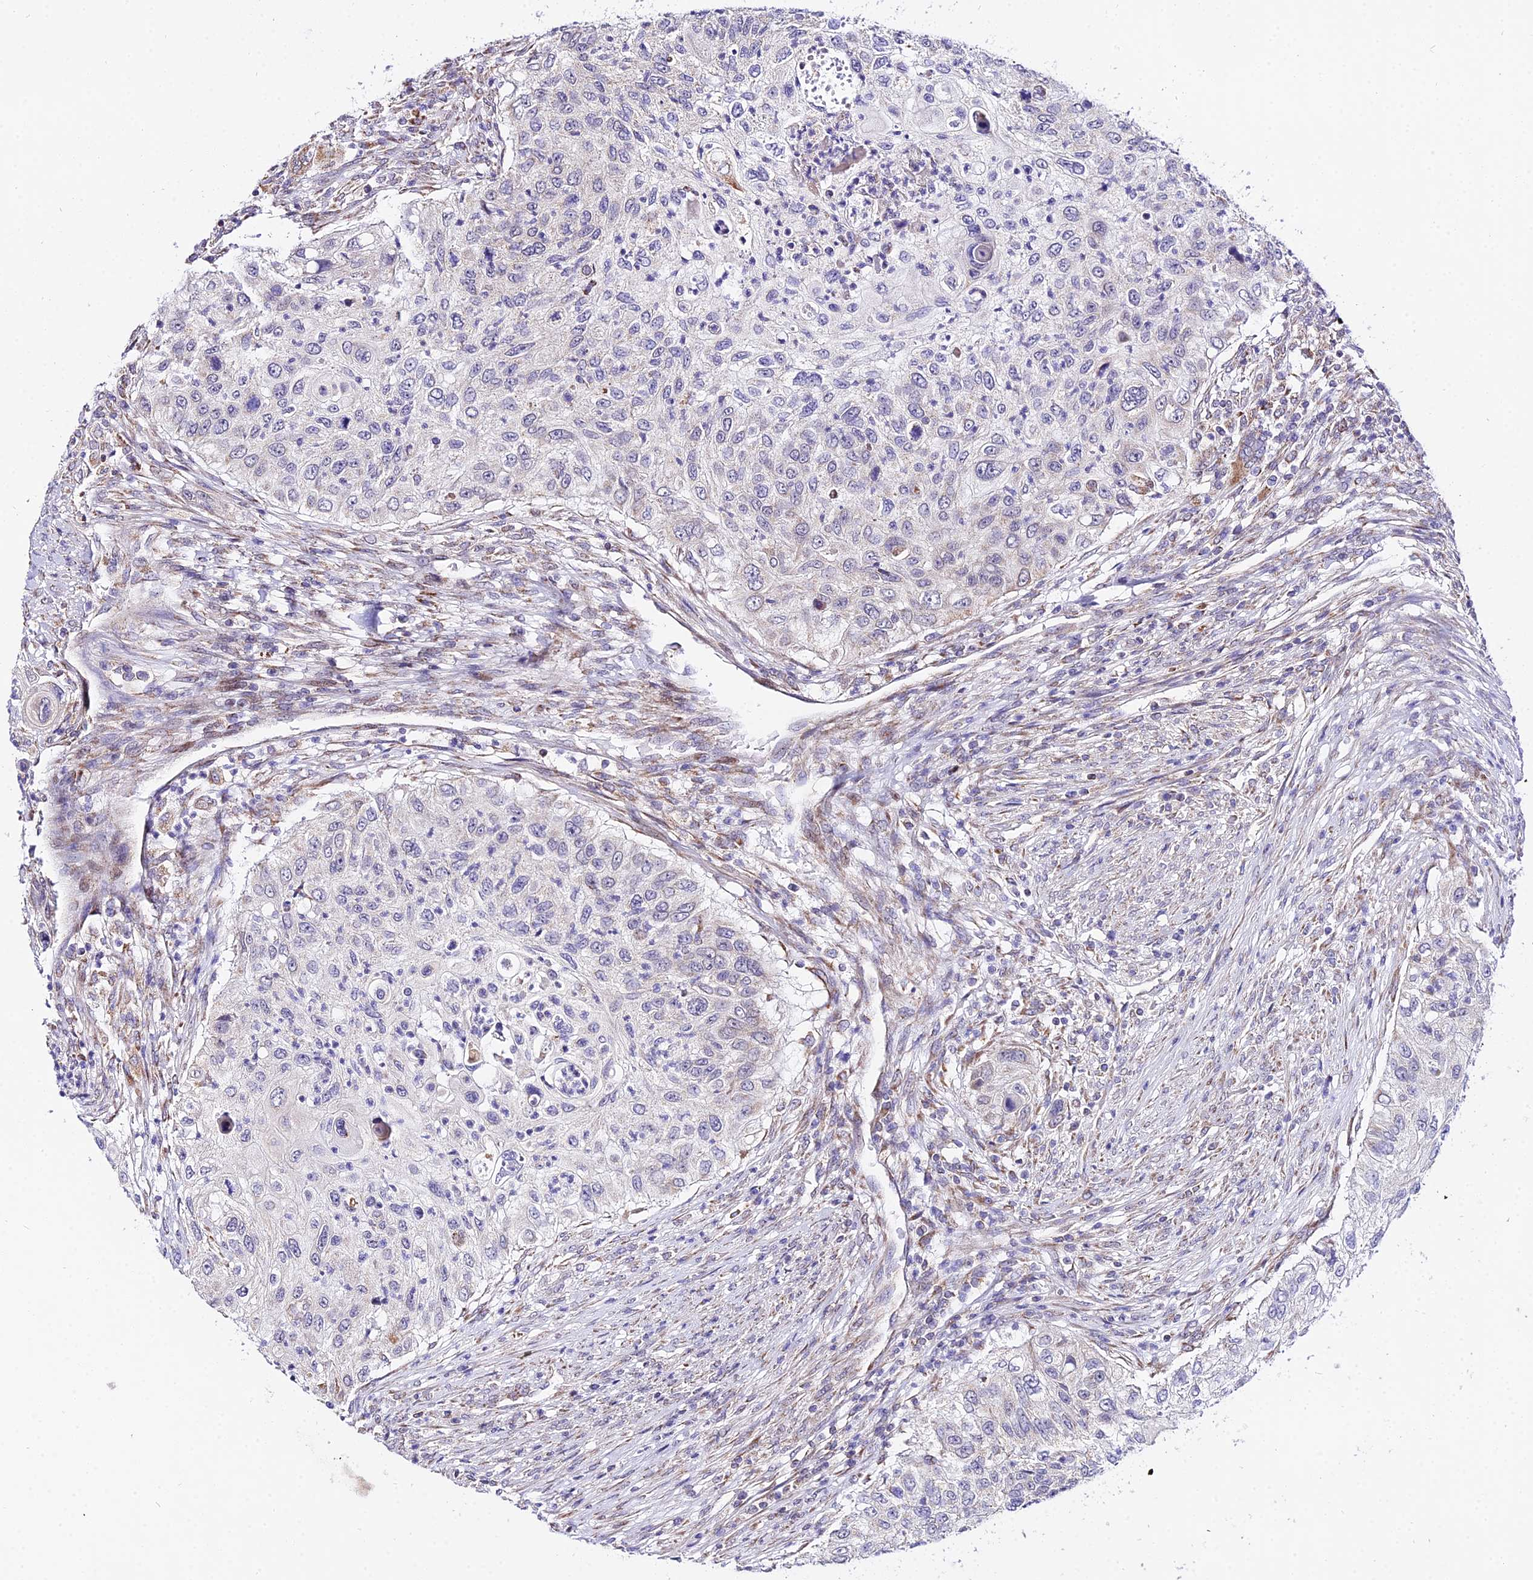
{"staining": {"intensity": "negative", "quantity": "none", "location": "none"}, "tissue": "urothelial cancer", "cell_type": "Tumor cells", "image_type": "cancer", "snomed": [{"axis": "morphology", "description": "Urothelial carcinoma, High grade"}, {"axis": "topography", "description": "Urinary bladder"}], "caption": "This micrograph is of urothelial cancer stained with IHC to label a protein in brown with the nuclei are counter-stained blue. There is no expression in tumor cells.", "gene": "ATP5PB", "patient": {"sex": "female", "age": 60}}